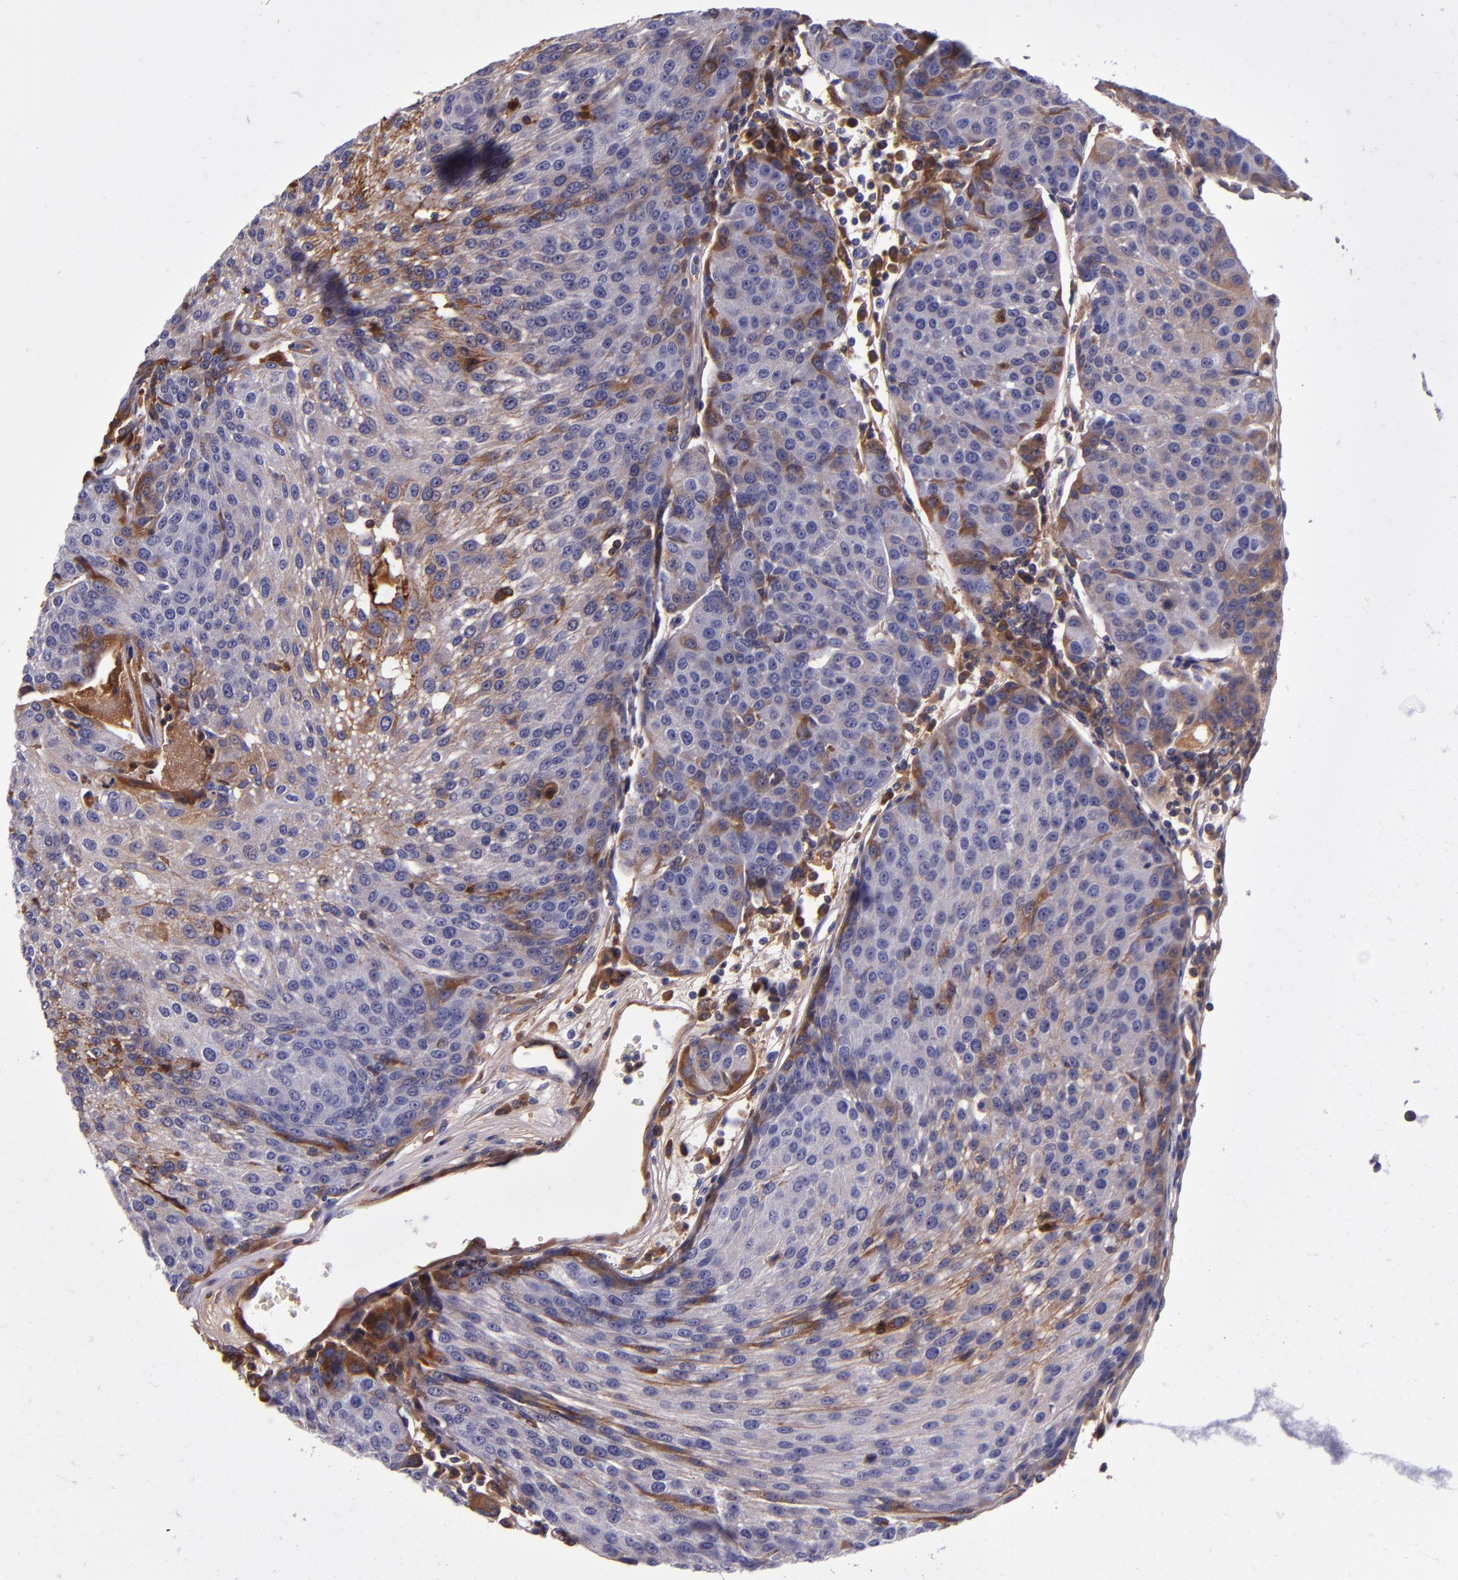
{"staining": {"intensity": "weak", "quantity": "<25%", "location": "cytoplasmic/membranous"}, "tissue": "urothelial cancer", "cell_type": "Tumor cells", "image_type": "cancer", "snomed": [{"axis": "morphology", "description": "Urothelial carcinoma, High grade"}, {"axis": "topography", "description": "Urinary bladder"}], "caption": "Immunohistochemistry histopathology image of urothelial cancer stained for a protein (brown), which exhibits no staining in tumor cells.", "gene": "CLEC3B", "patient": {"sex": "female", "age": 85}}